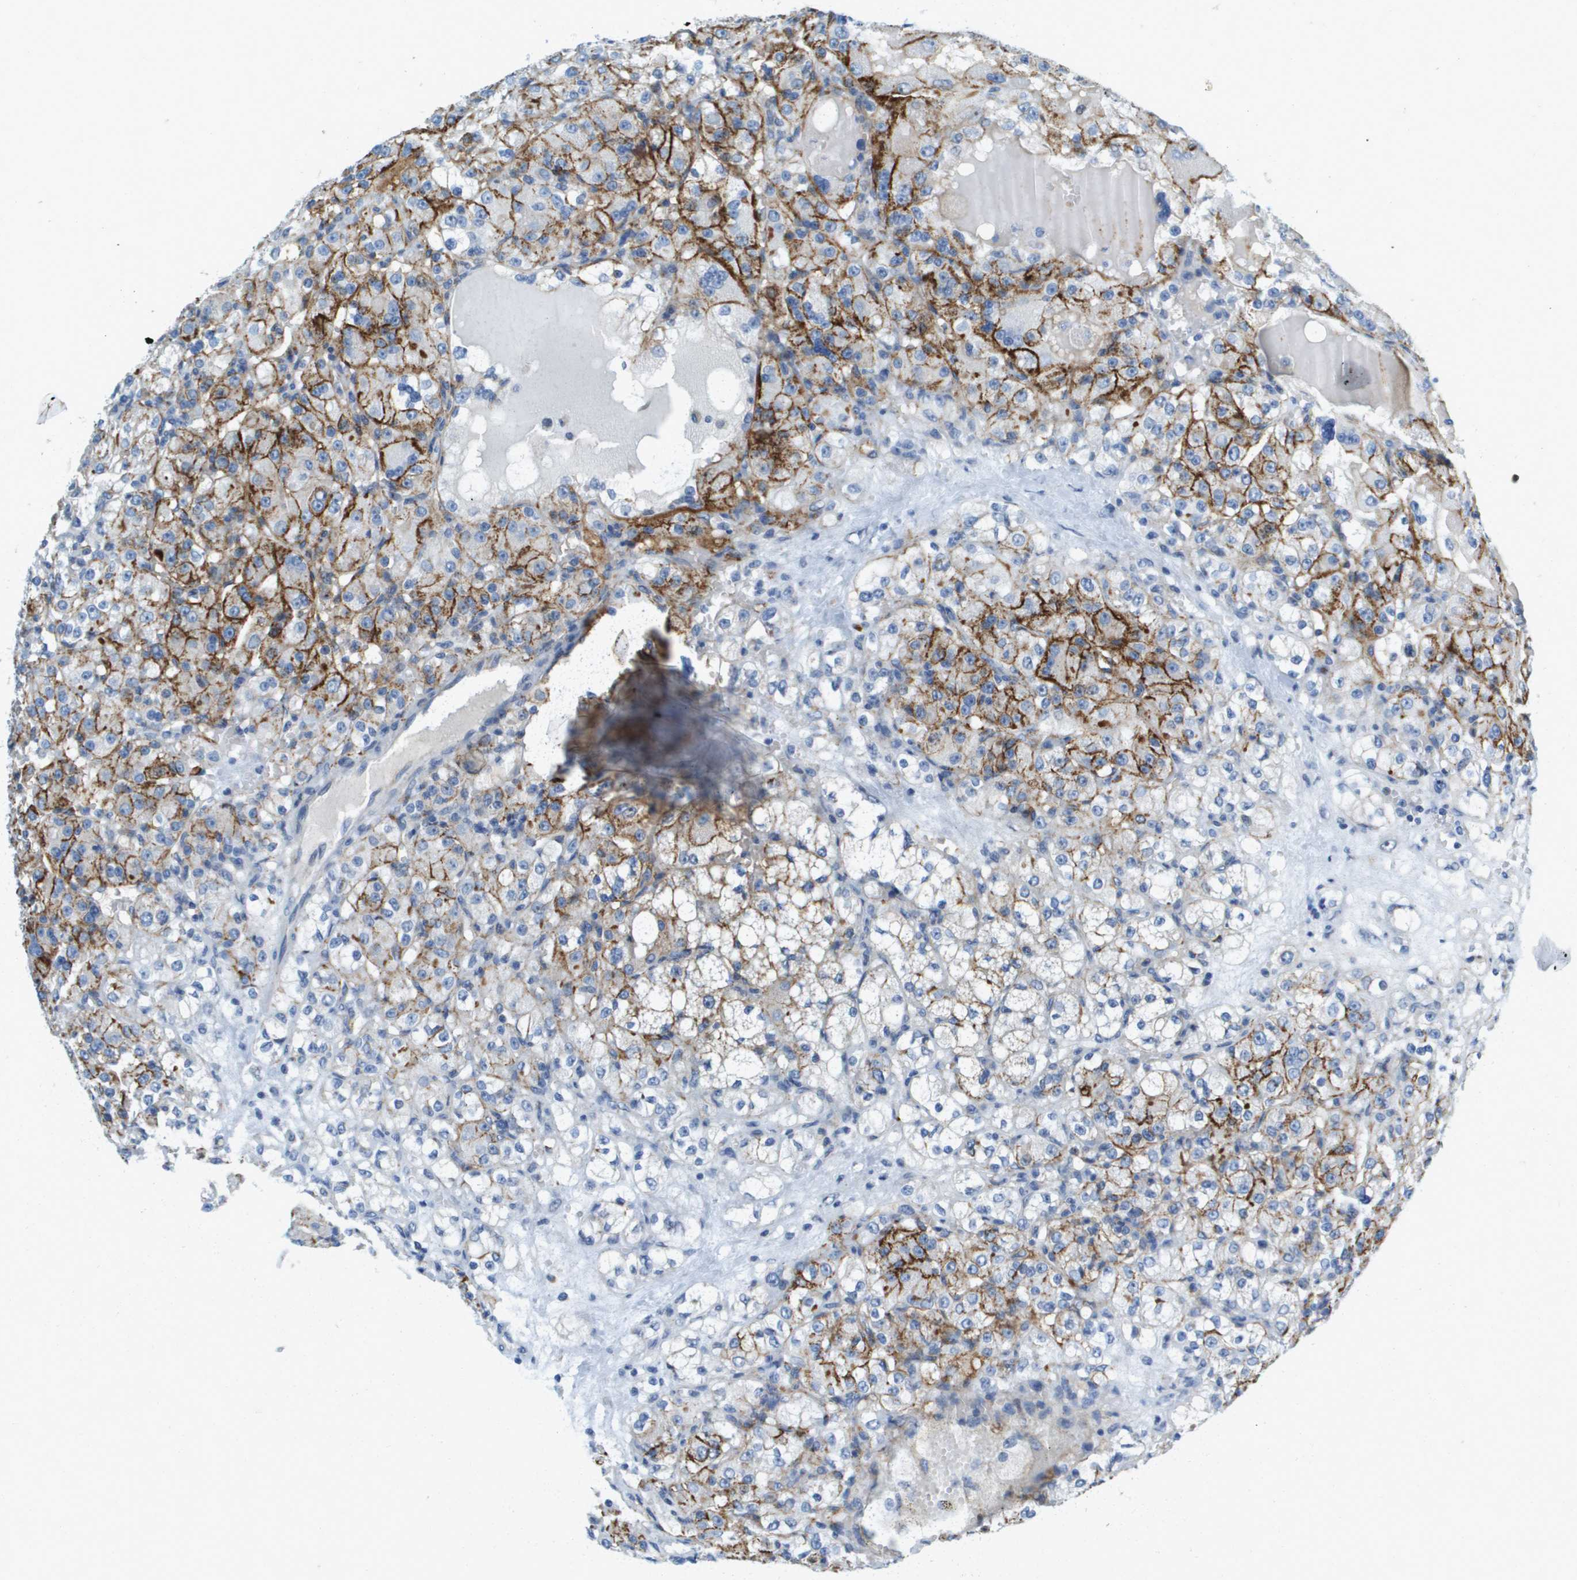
{"staining": {"intensity": "moderate", "quantity": "25%-75%", "location": "cytoplasmic/membranous"}, "tissue": "renal cancer", "cell_type": "Tumor cells", "image_type": "cancer", "snomed": [{"axis": "morphology", "description": "Normal tissue, NOS"}, {"axis": "morphology", "description": "Adenocarcinoma, NOS"}, {"axis": "topography", "description": "Kidney"}], "caption": "Moderate cytoplasmic/membranous protein staining is present in approximately 25%-75% of tumor cells in renal cancer. The protein is stained brown, and the nuclei are stained in blue (DAB IHC with brightfield microscopy, high magnification).", "gene": "SDC1", "patient": {"sex": "male", "age": 61}}